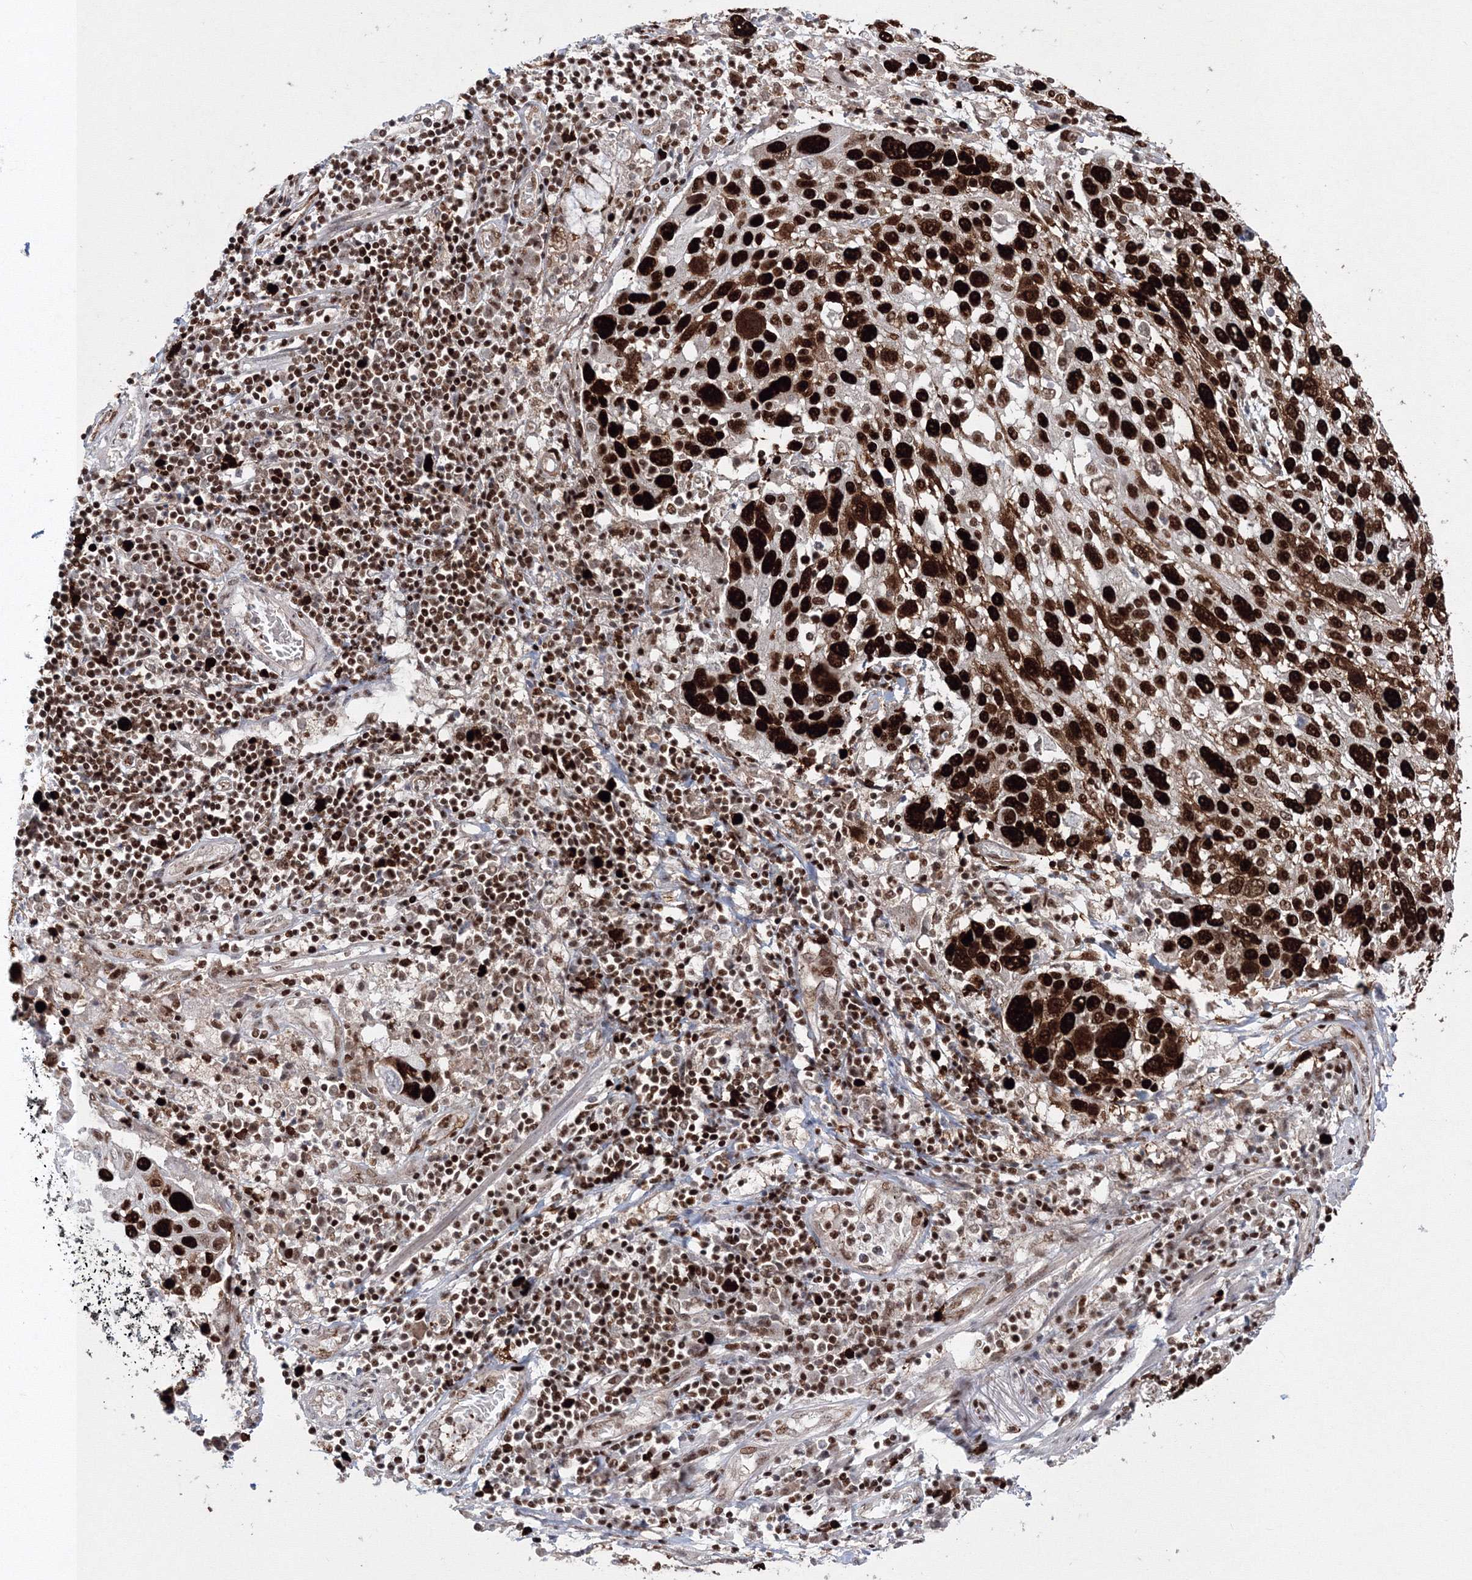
{"staining": {"intensity": "strong", "quantity": ">75%", "location": "nuclear"}, "tissue": "lung cancer", "cell_type": "Tumor cells", "image_type": "cancer", "snomed": [{"axis": "morphology", "description": "Squamous cell carcinoma, NOS"}, {"axis": "topography", "description": "Lung"}], "caption": "Strong nuclear protein expression is identified in about >75% of tumor cells in lung cancer. The protein of interest is stained brown, and the nuclei are stained in blue (DAB (3,3'-diaminobenzidine) IHC with brightfield microscopy, high magnification).", "gene": "LIG1", "patient": {"sex": "male", "age": 65}}